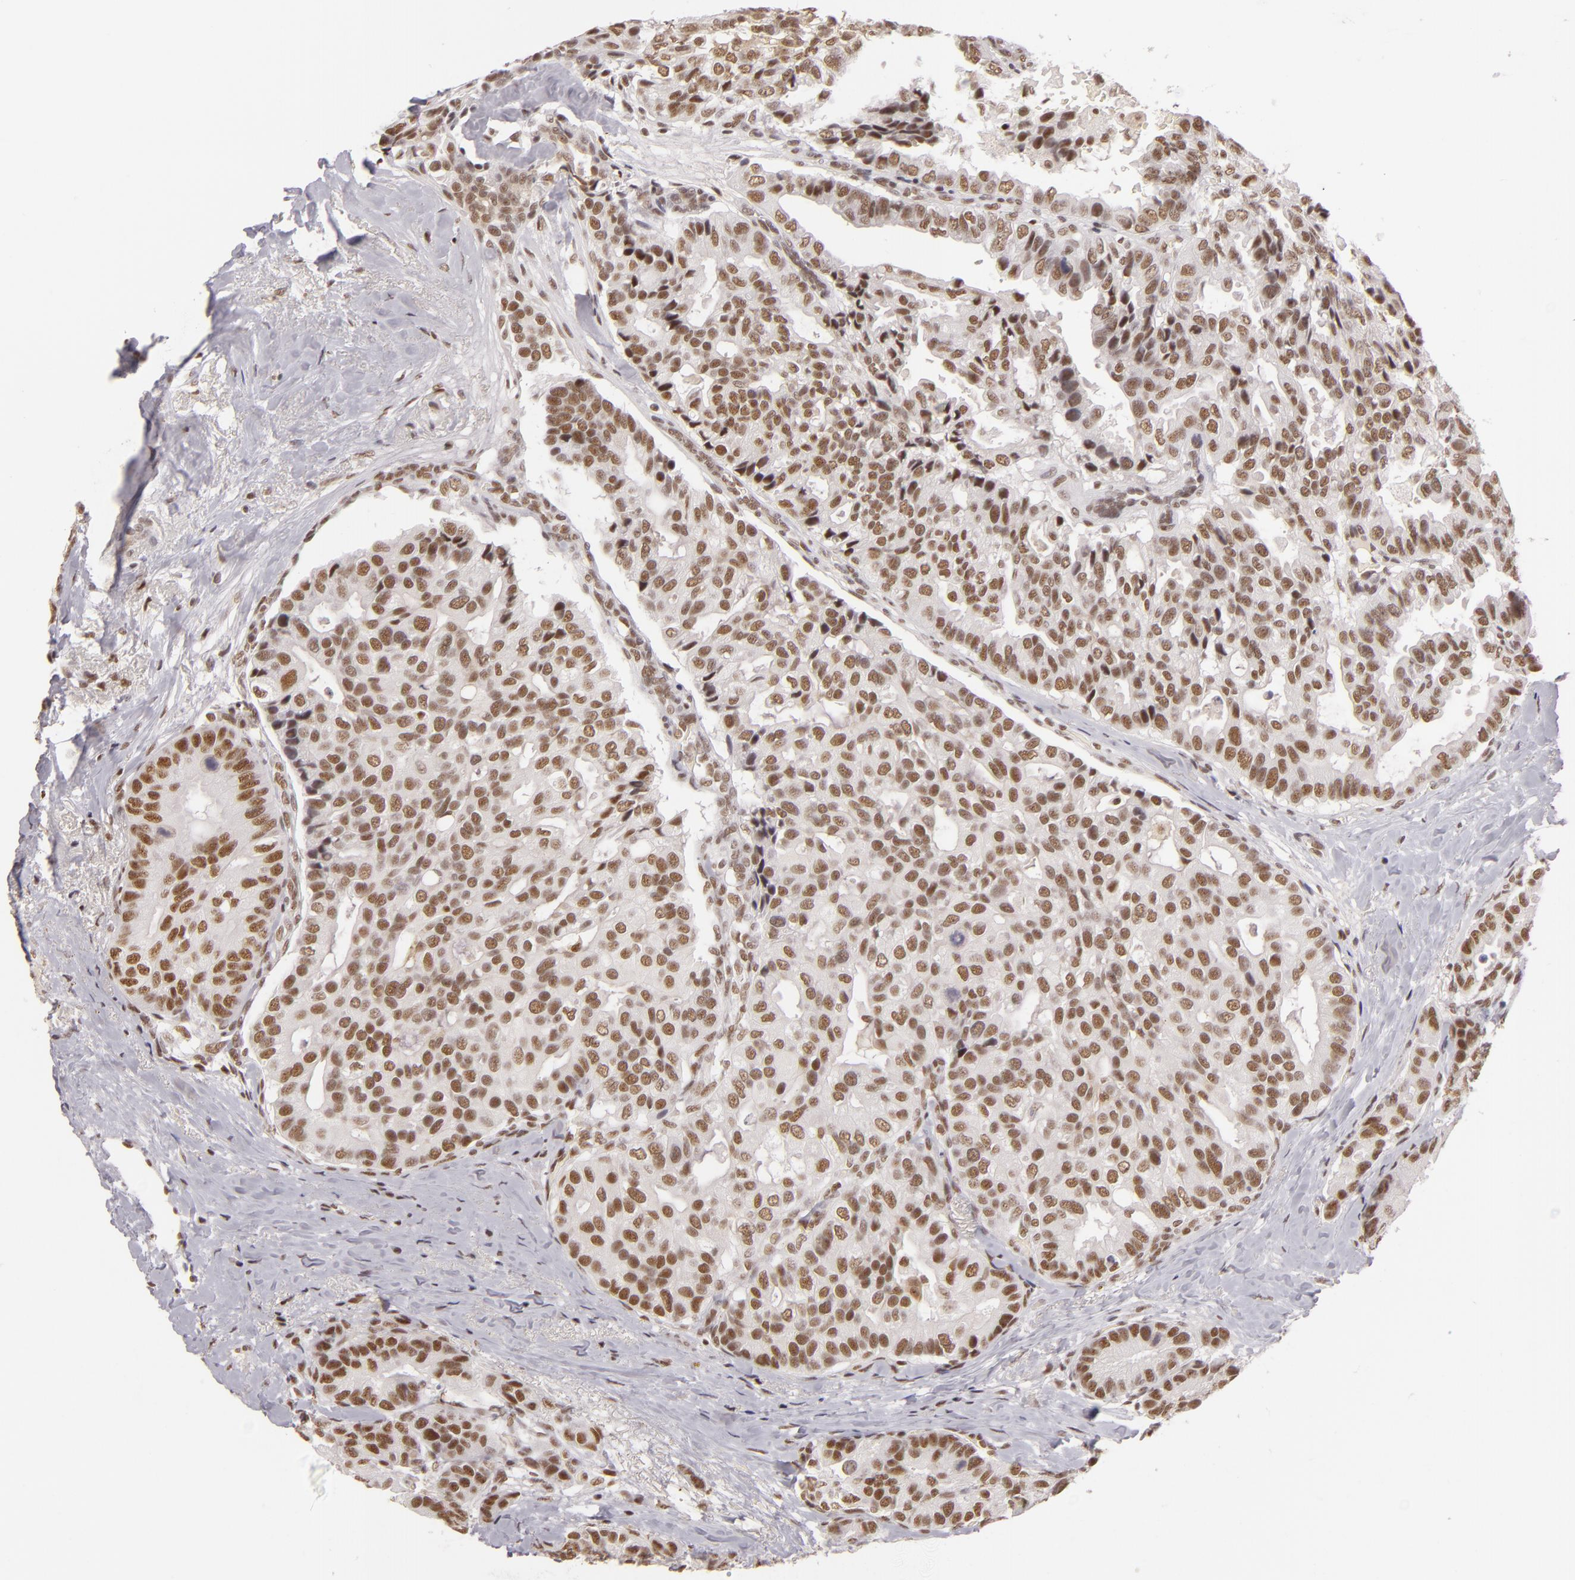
{"staining": {"intensity": "moderate", "quantity": ">75%", "location": "nuclear"}, "tissue": "breast cancer", "cell_type": "Tumor cells", "image_type": "cancer", "snomed": [{"axis": "morphology", "description": "Duct carcinoma"}, {"axis": "topography", "description": "Breast"}], "caption": "Breast cancer (intraductal carcinoma) stained for a protein (brown) displays moderate nuclear positive staining in approximately >75% of tumor cells.", "gene": "INTS6", "patient": {"sex": "female", "age": 69}}